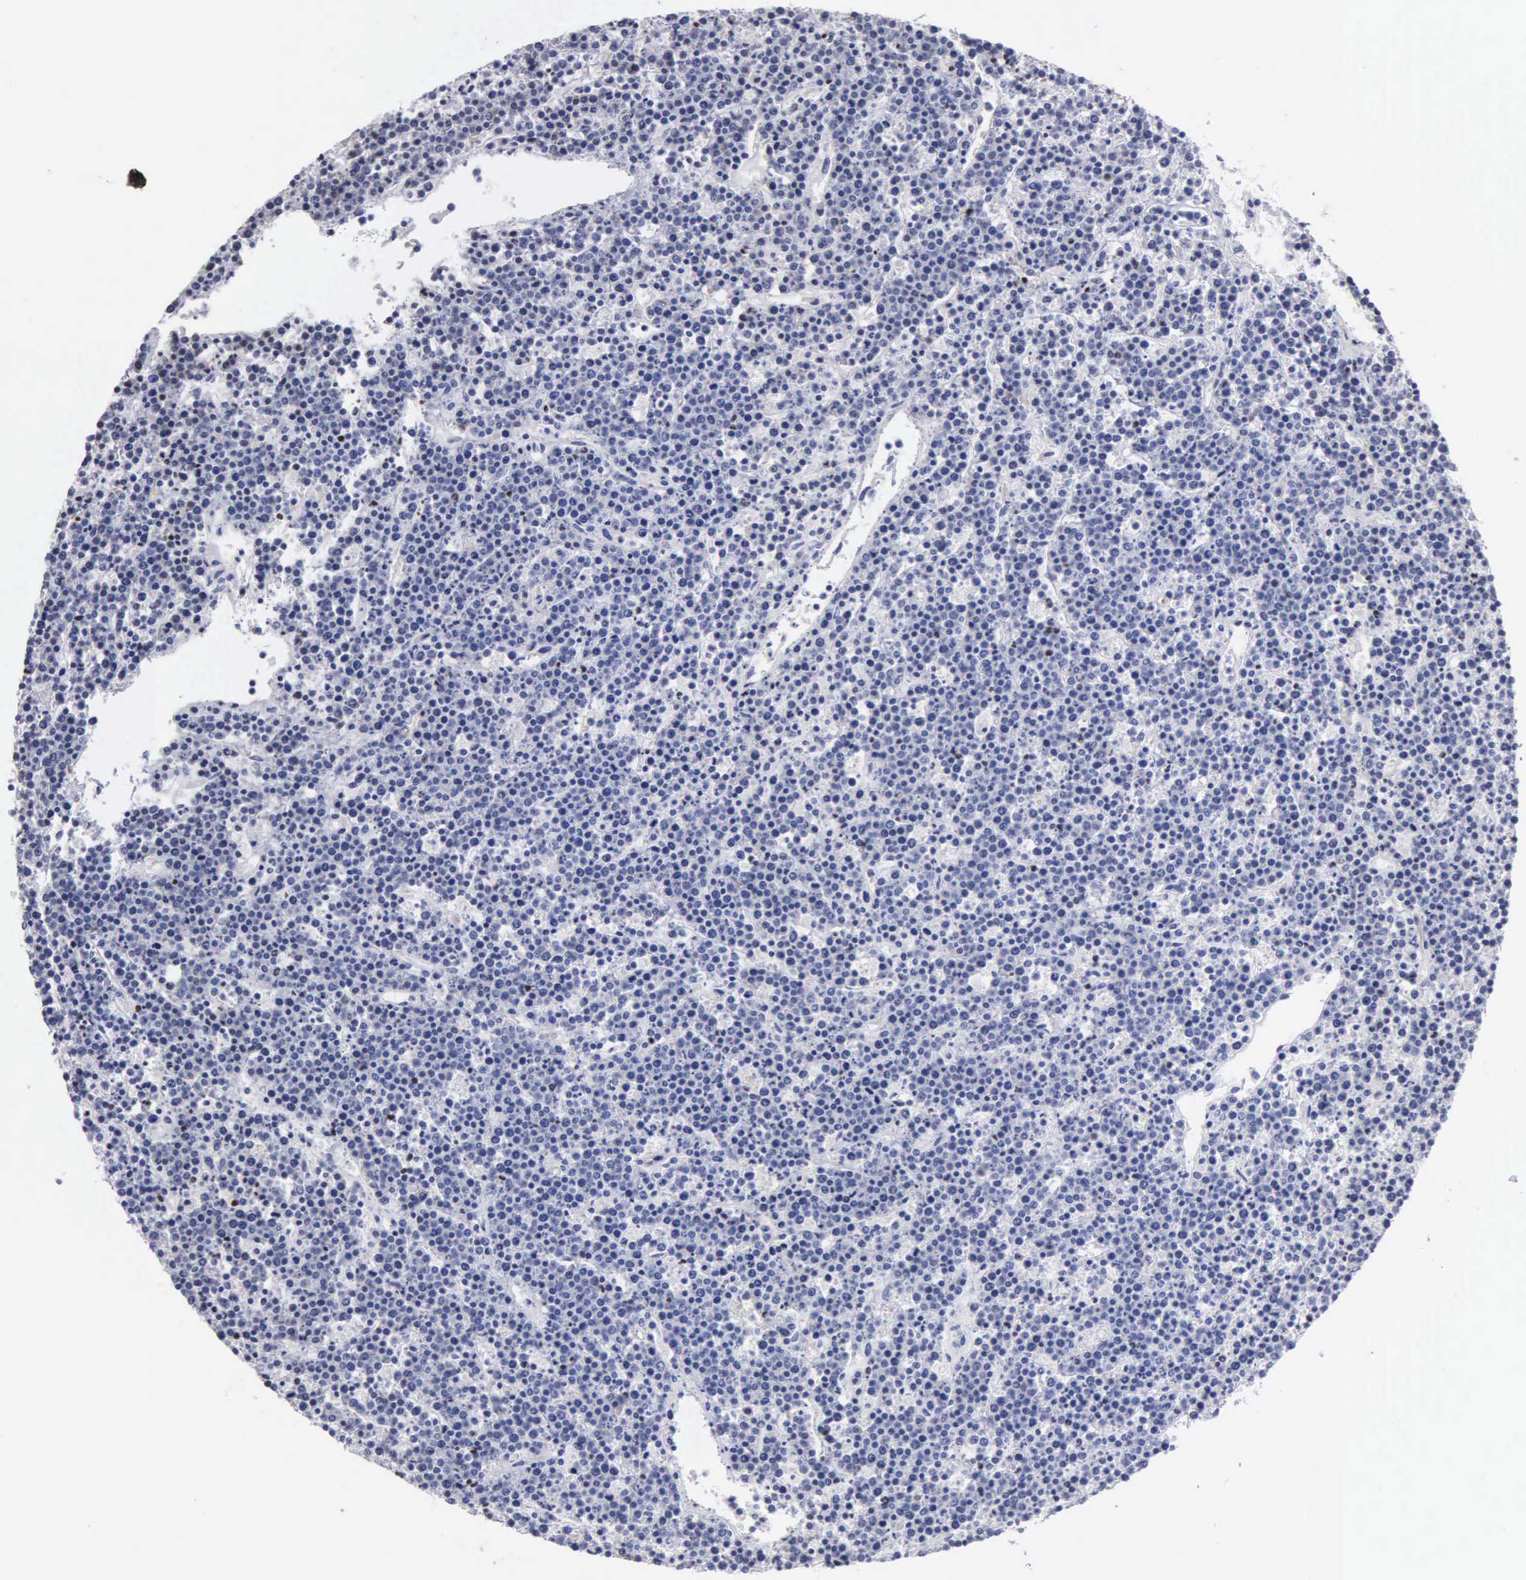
{"staining": {"intensity": "moderate", "quantity": "25%-75%", "location": "nuclear"}, "tissue": "lymphoma", "cell_type": "Tumor cells", "image_type": "cancer", "snomed": [{"axis": "morphology", "description": "Malignant lymphoma, non-Hodgkin's type, High grade"}, {"axis": "topography", "description": "Ovary"}], "caption": "High-power microscopy captured an IHC histopathology image of lymphoma, revealing moderate nuclear positivity in approximately 25%-75% of tumor cells.", "gene": "CCNG1", "patient": {"sex": "female", "age": 56}}